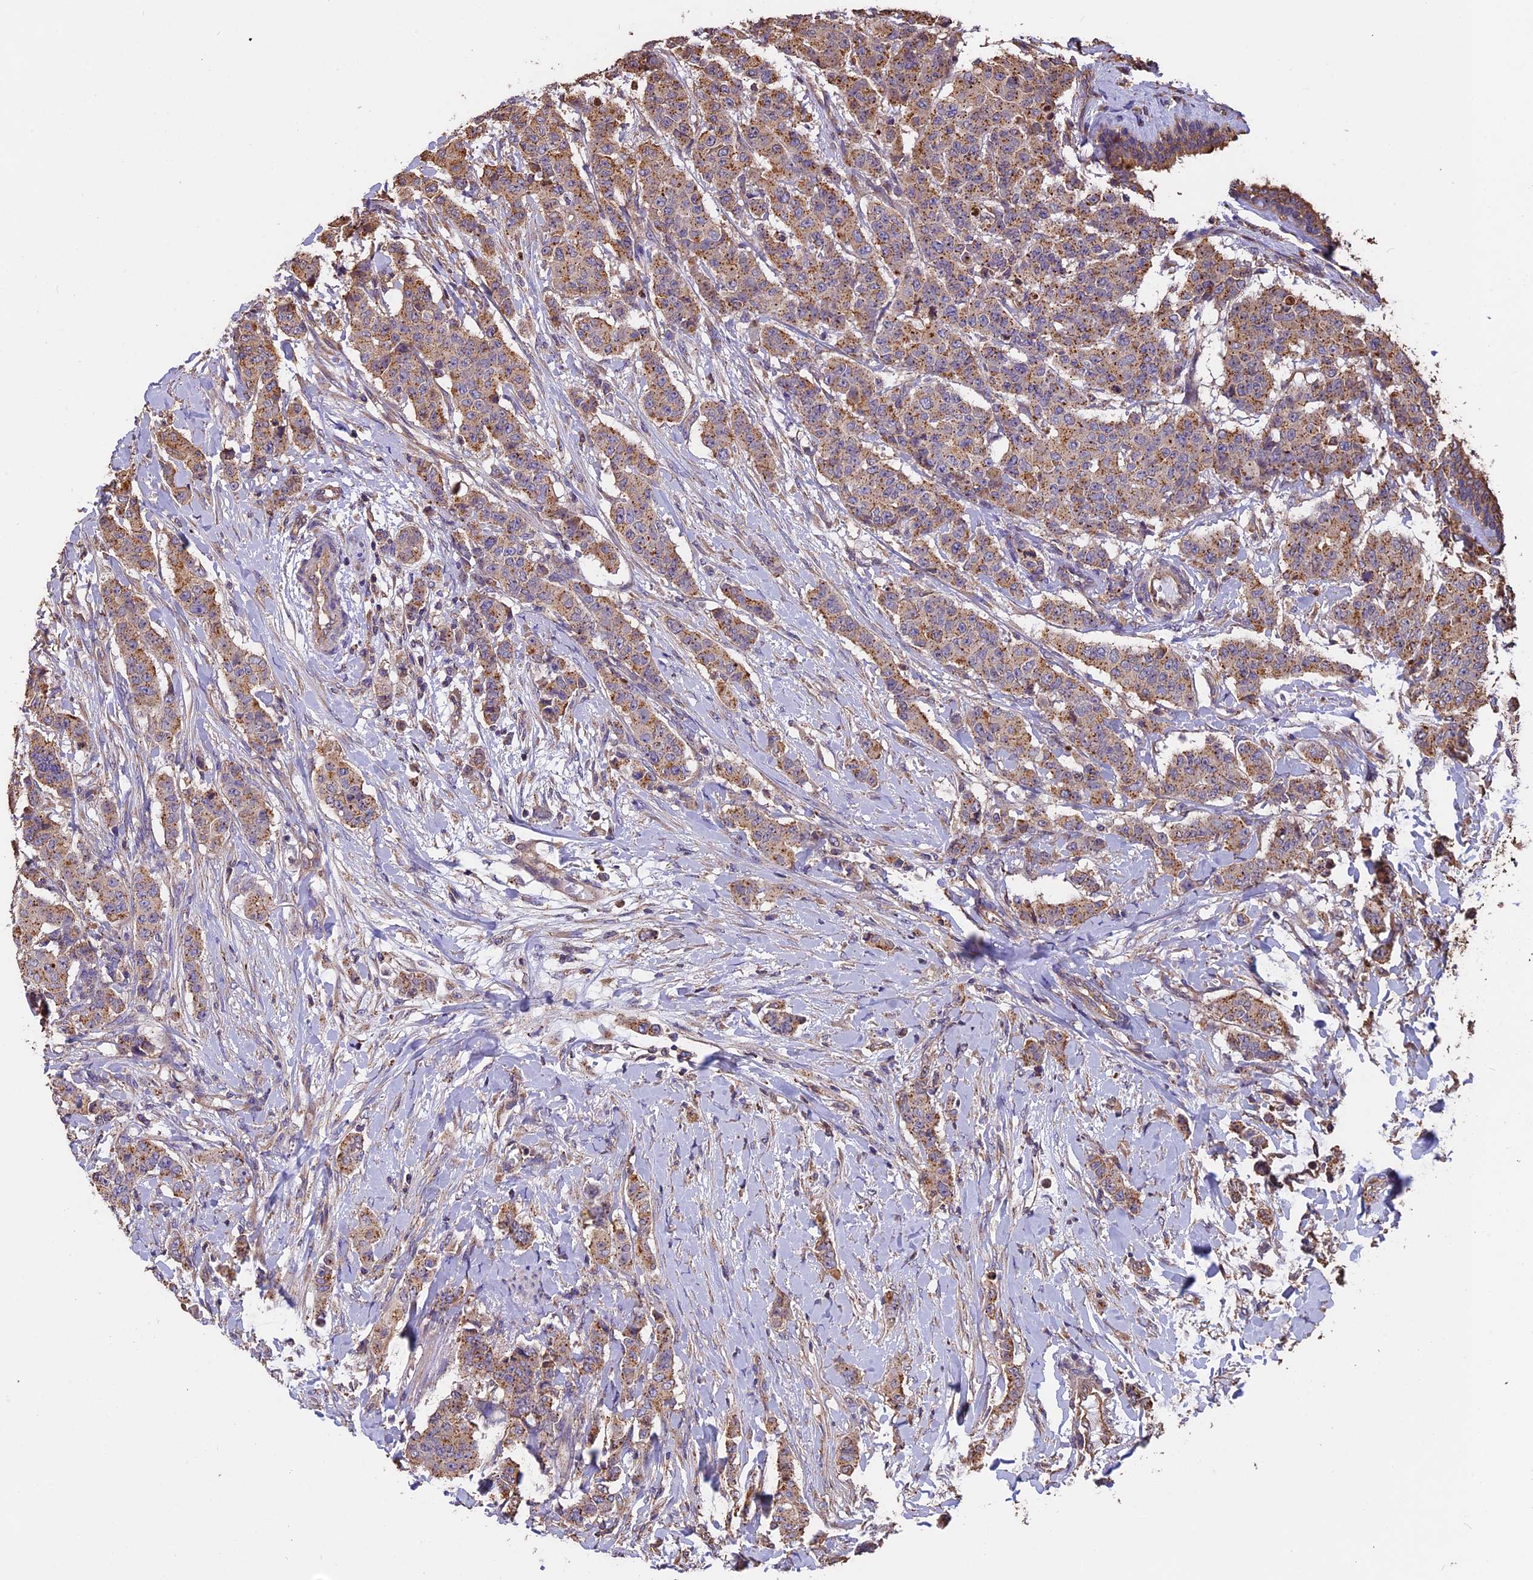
{"staining": {"intensity": "moderate", "quantity": ">75%", "location": "cytoplasmic/membranous"}, "tissue": "breast cancer", "cell_type": "Tumor cells", "image_type": "cancer", "snomed": [{"axis": "morphology", "description": "Duct carcinoma"}, {"axis": "topography", "description": "Breast"}], "caption": "This image displays immunohistochemistry (IHC) staining of human infiltrating ductal carcinoma (breast), with medium moderate cytoplasmic/membranous positivity in approximately >75% of tumor cells.", "gene": "CHMP2A", "patient": {"sex": "female", "age": 40}}